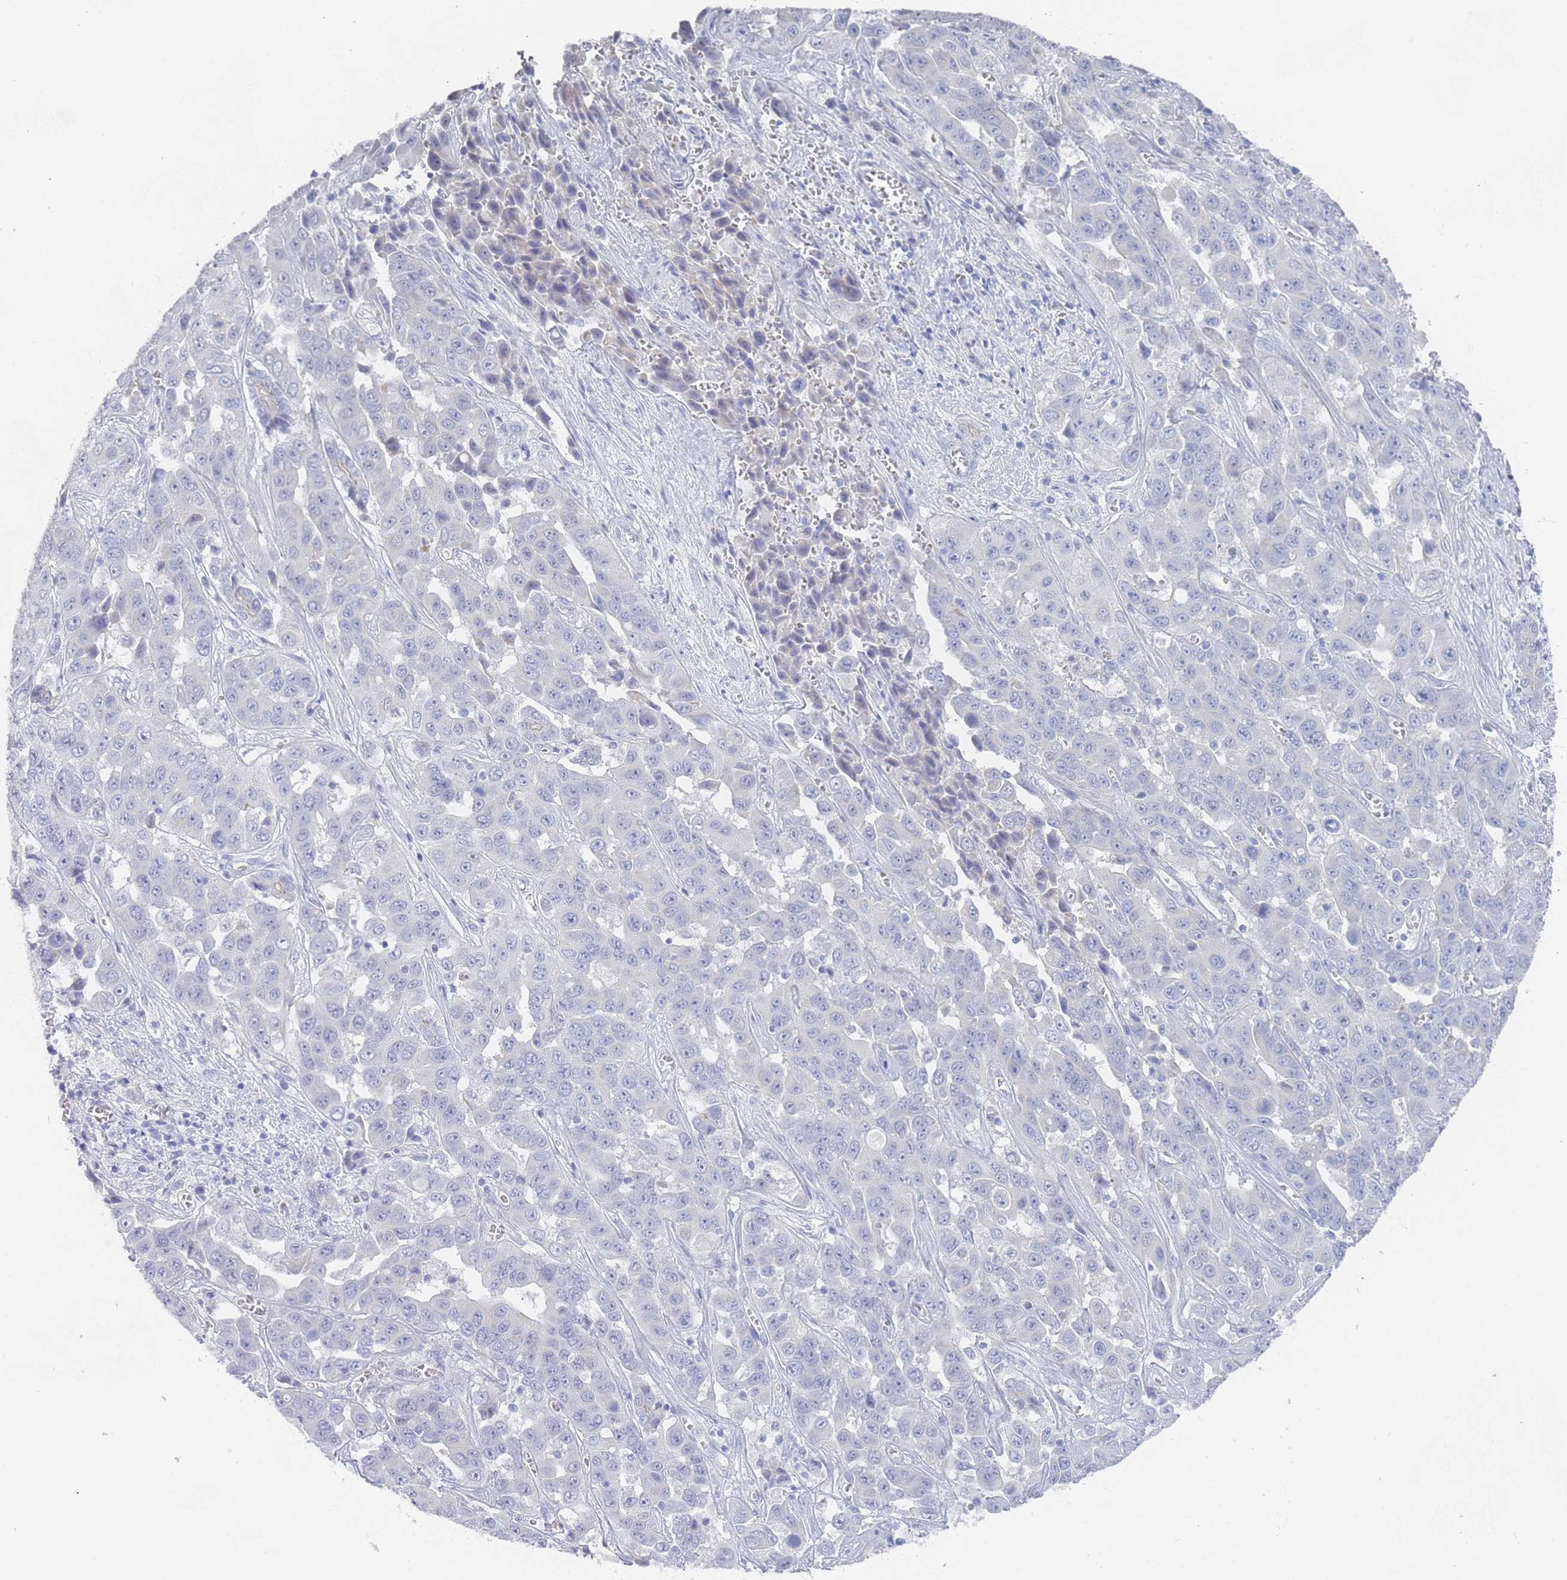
{"staining": {"intensity": "negative", "quantity": "none", "location": "none"}, "tissue": "liver cancer", "cell_type": "Tumor cells", "image_type": "cancer", "snomed": [{"axis": "morphology", "description": "Cholangiocarcinoma"}, {"axis": "topography", "description": "Liver"}], "caption": "A micrograph of cholangiocarcinoma (liver) stained for a protein demonstrates no brown staining in tumor cells.", "gene": "IMPG1", "patient": {"sex": "female", "age": 52}}